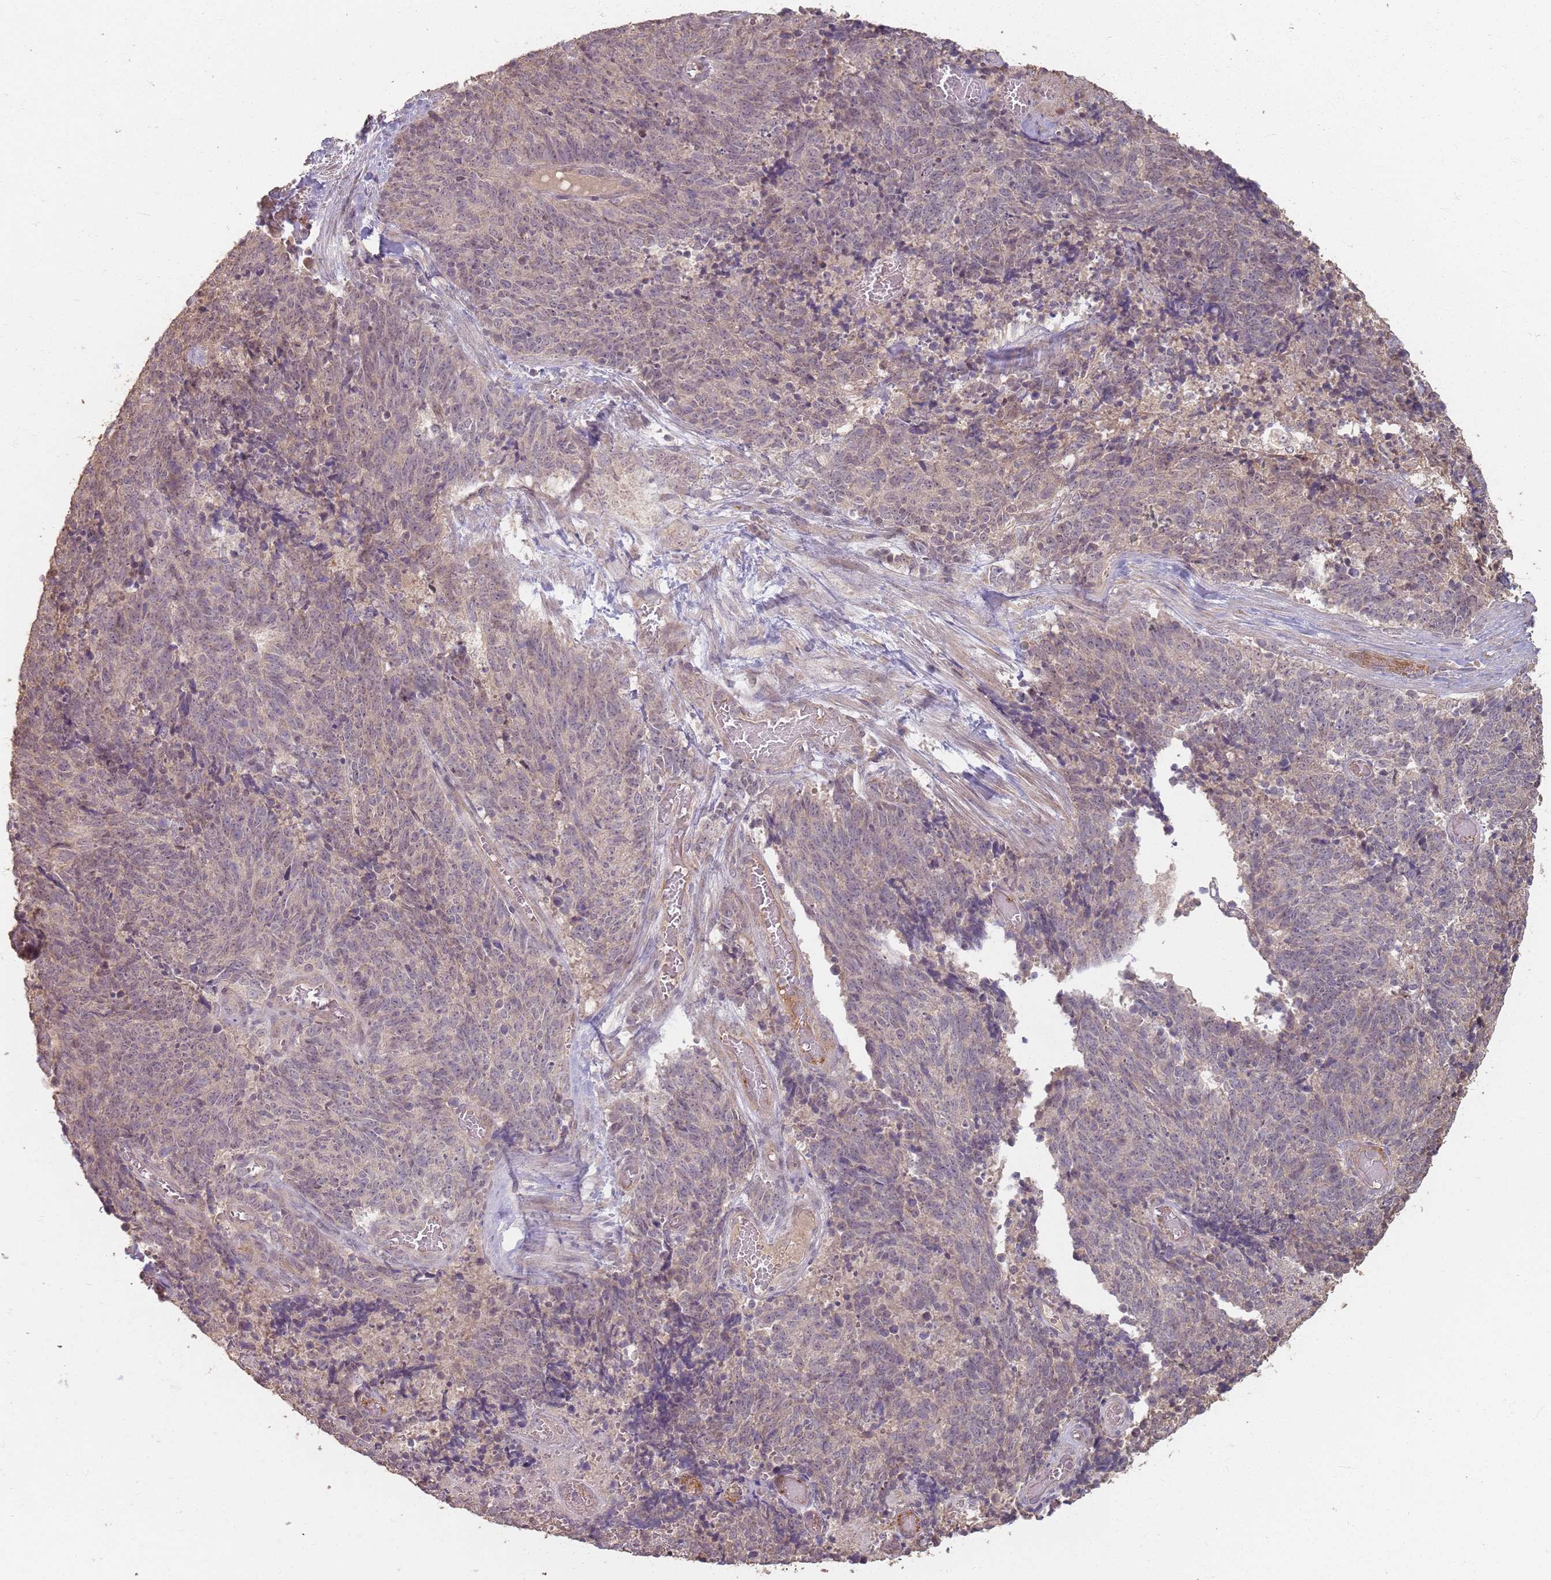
{"staining": {"intensity": "weak", "quantity": "<25%", "location": "cytoplasmic/membranous"}, "tissue": "cervical cancer", "cell_type": "Tumor cells", "image_type": "cancer", "snomed": [{"axis": "morphology", "description": "Squamous cell carcinoma, NOS"}, {"axis": "topography", "description": "Cervix"}], "caption": "An image of cervical cancer stained for a protein reveals no brown staining in tumor cells.", "gene": "CCDC168", "patient": {"sex": "female", "age": 29}}